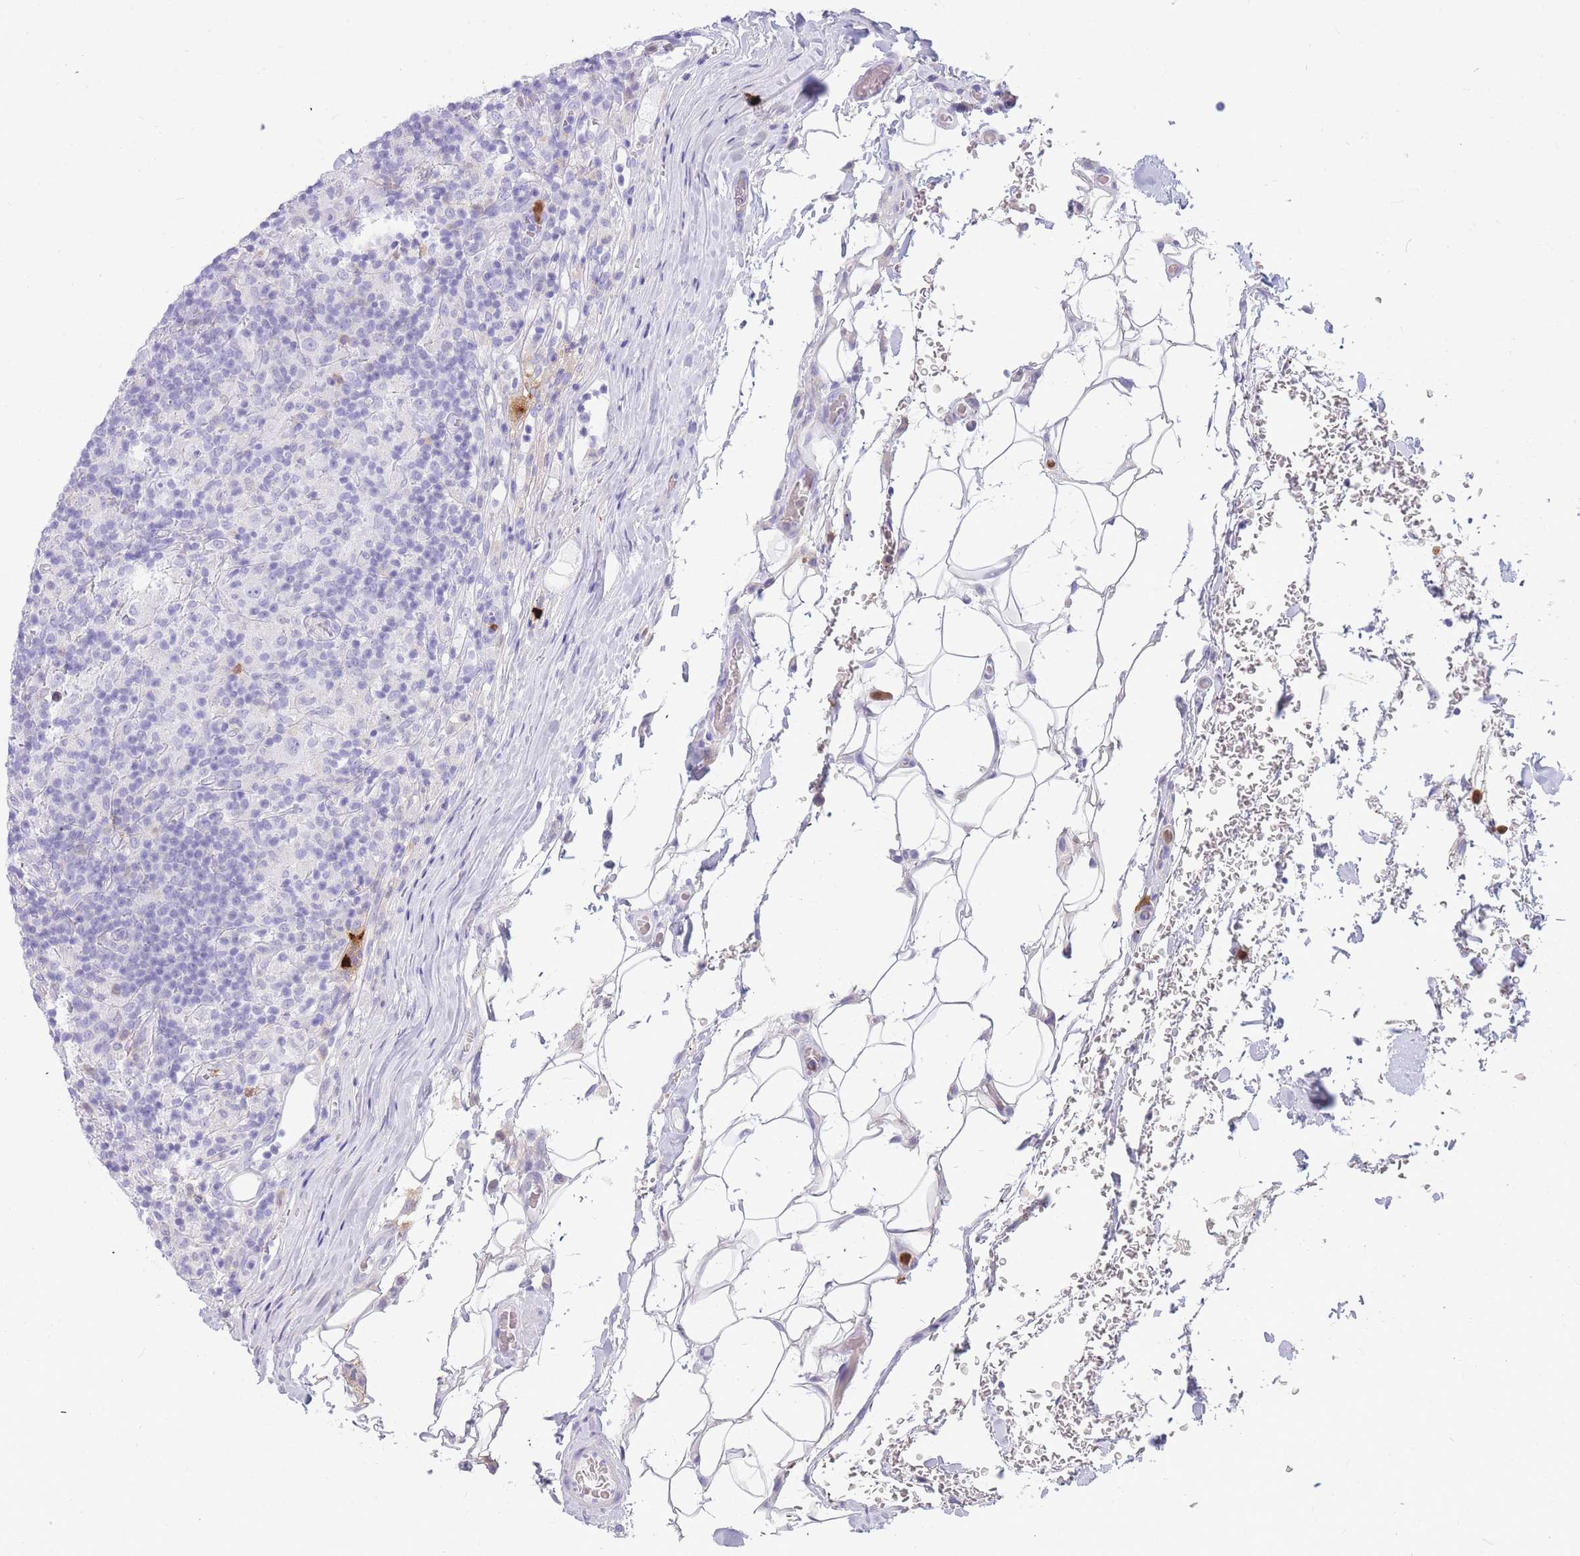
{"staining": {"intensity": "negative", "quantity": "none", "location": "none"}, "tissue": "lymphoma", "cell_type": "Tumor cells", "image_type": "cancer", "snomed": [{"axis": "morphology", "description": "Hodgkin's disease, NOS"}, {"axis": "topography", "description": "Lymph node"}], "caption": "Tumor cells are negative for protein expression in human Hodgkin's disease.", "gene": "TPSAB1", "patient": {"sex": "male", "age": 70}}